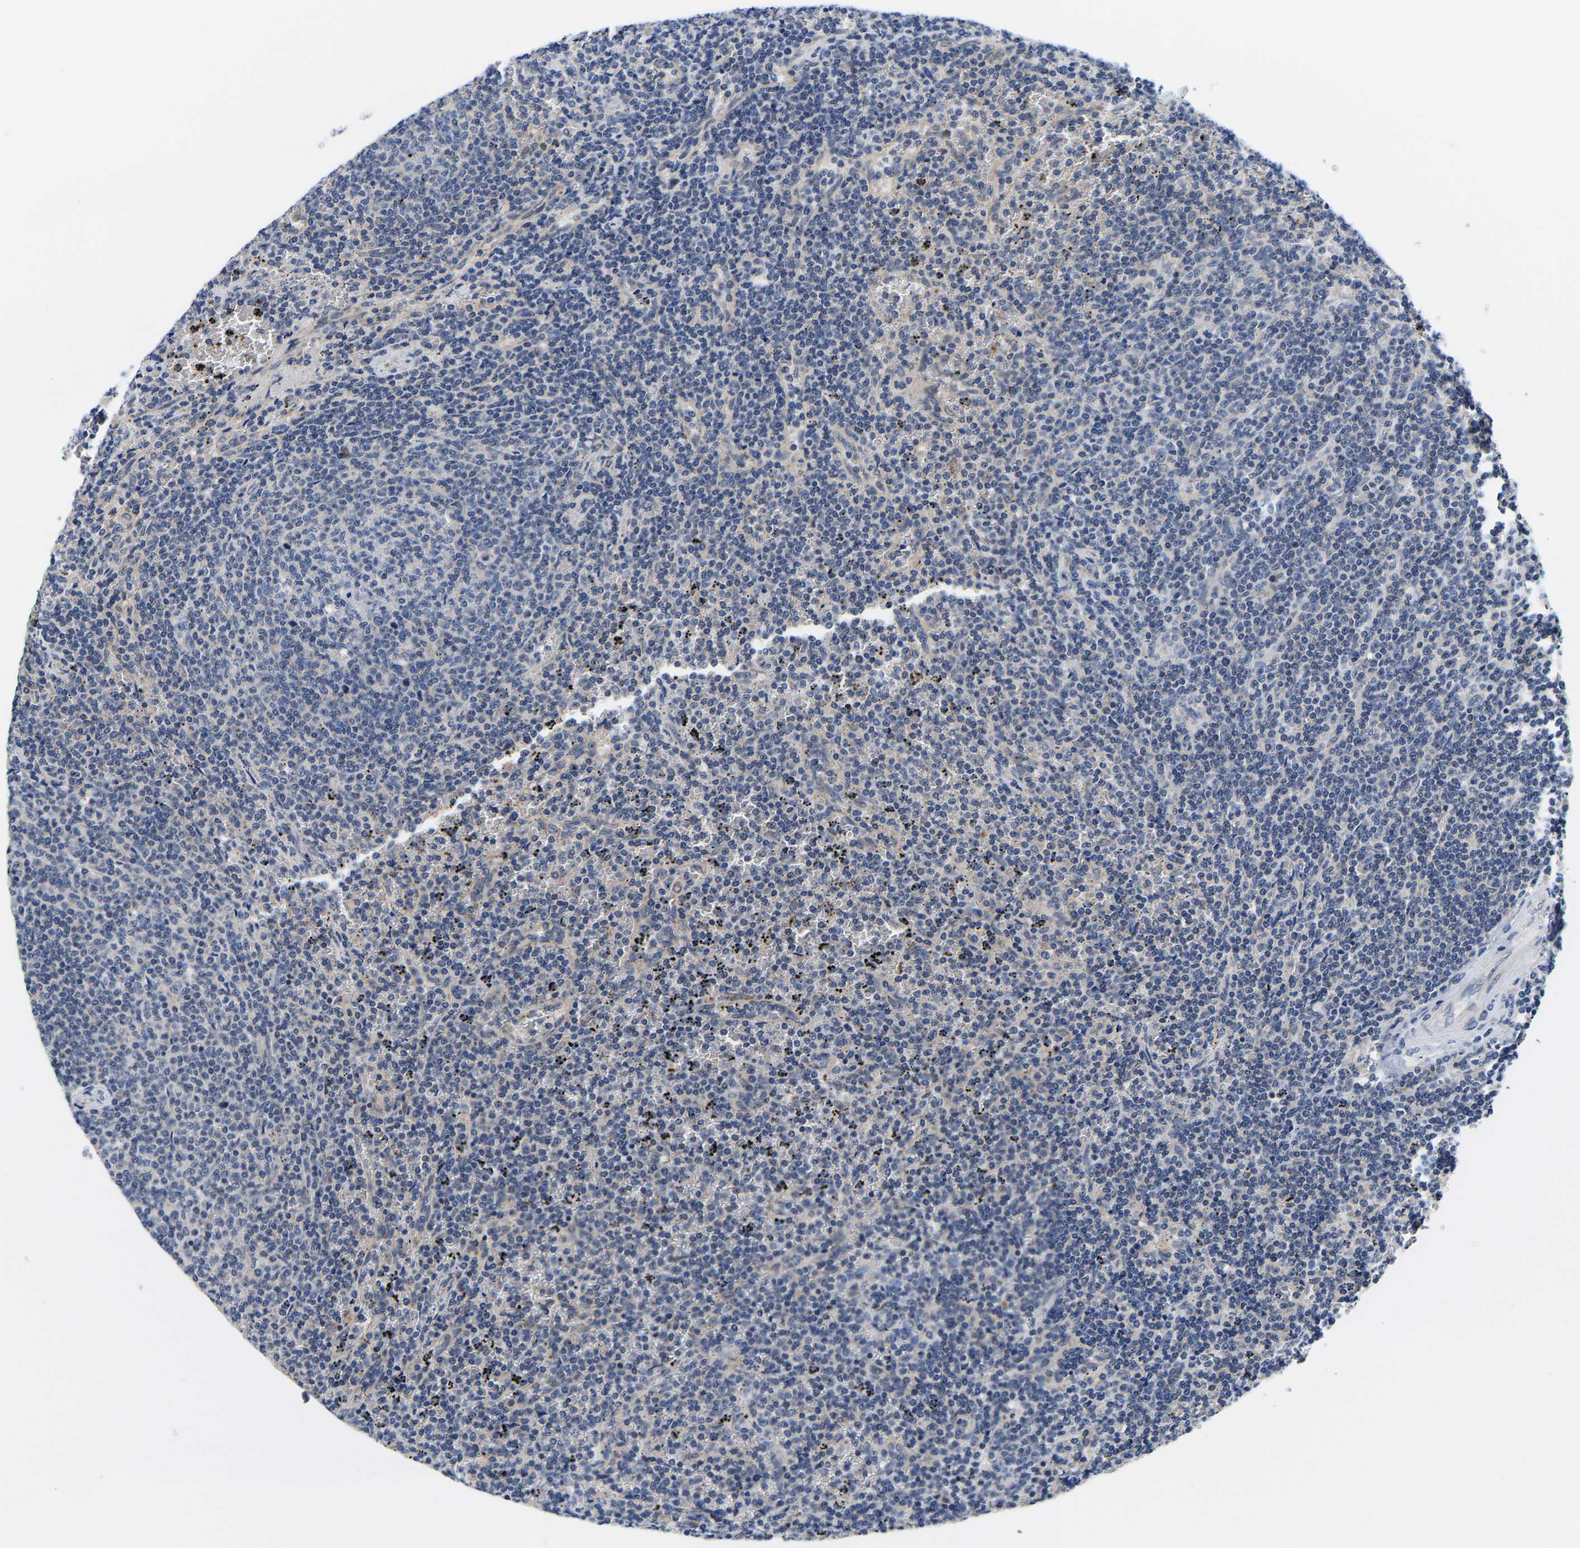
{"staining": {"intensity": "negative", "quantity": "none", "location": "none"}, "tissue": "lymphoma", "cell_type": "Tumor cells", "image_type": "cancer", "snomed": [{"axis": "morphology", "description": "Malignant lymphoma, non-Hodgkin's type, Low grade"}, {"axis": "topography", "description": "Spleen"}], "caption": "An image of lymphoma stained for a protein exhibits no brown staining in tumor cells. (Immunohistochemistry, brightfield microscopy, high magnification).", "gene": "RINT1", "patient": {"sex": "female", "age": 50}}